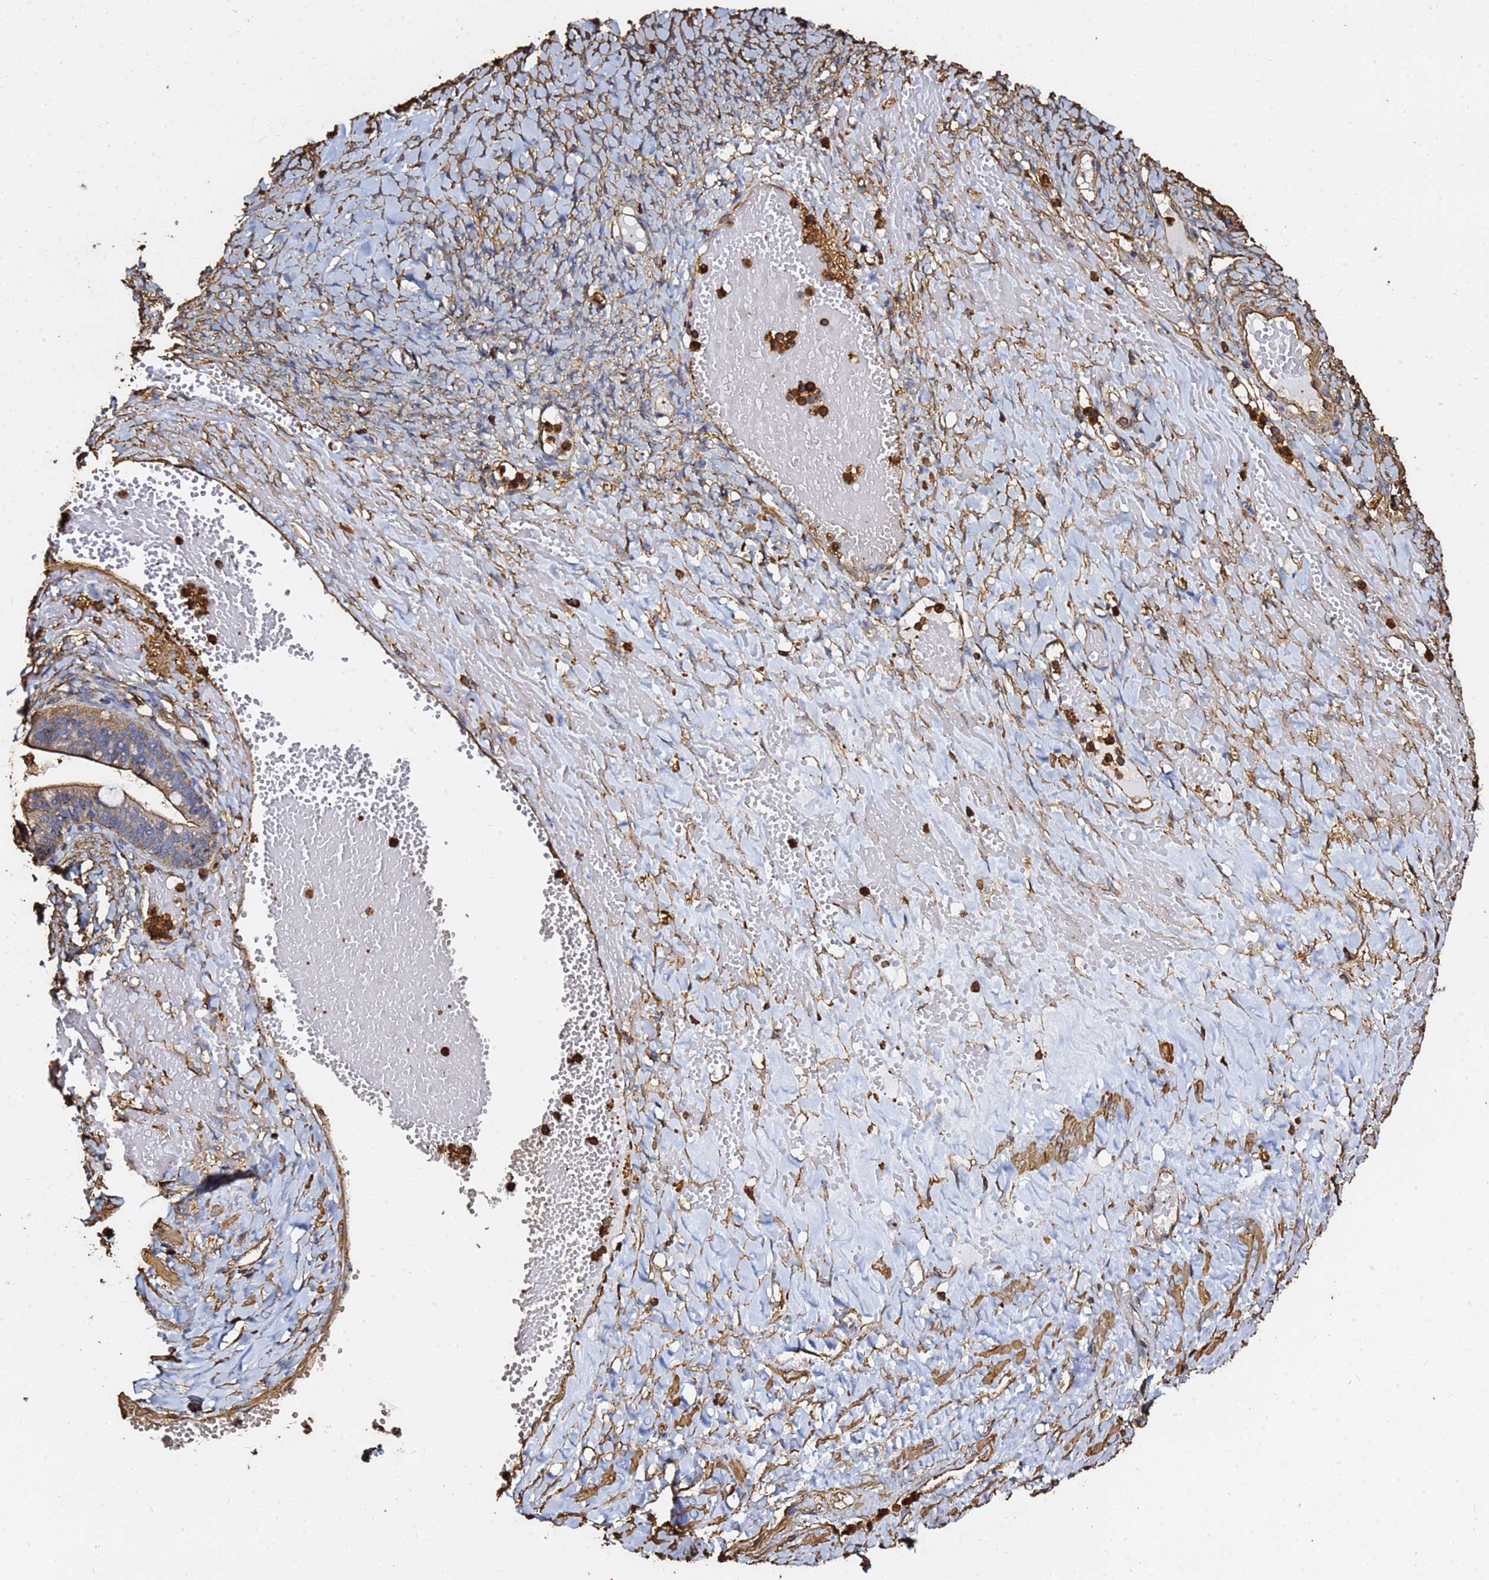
{"staining": {"intensity": "weak", "quantity": "25%-75%", "location": "cytoplasmic/membranous"}, "tissue": "ovarian cancer", "cell_type": "Tumor cells", "image_type": "cancer", "snomed": [{"axis": "morphology", "description": "Cystadenocarcinoma, mucinous, NOS"}, {"axis": "topography", "description": "Ovary"}], "caption": "Brown immunohistochemical staining in human ovarian cancer (mucinous cystadenocarcinoma) demonstrates weak cytoplasmic/membranous positivity in about 25%-75% of tumor cells. The staining was performed using DAB, with brown indicating positive protein expression. Nuclei are stained blue with hematoxylin.", "gene": "ACTB", "patient": {"sex": "female", "age": 73}}